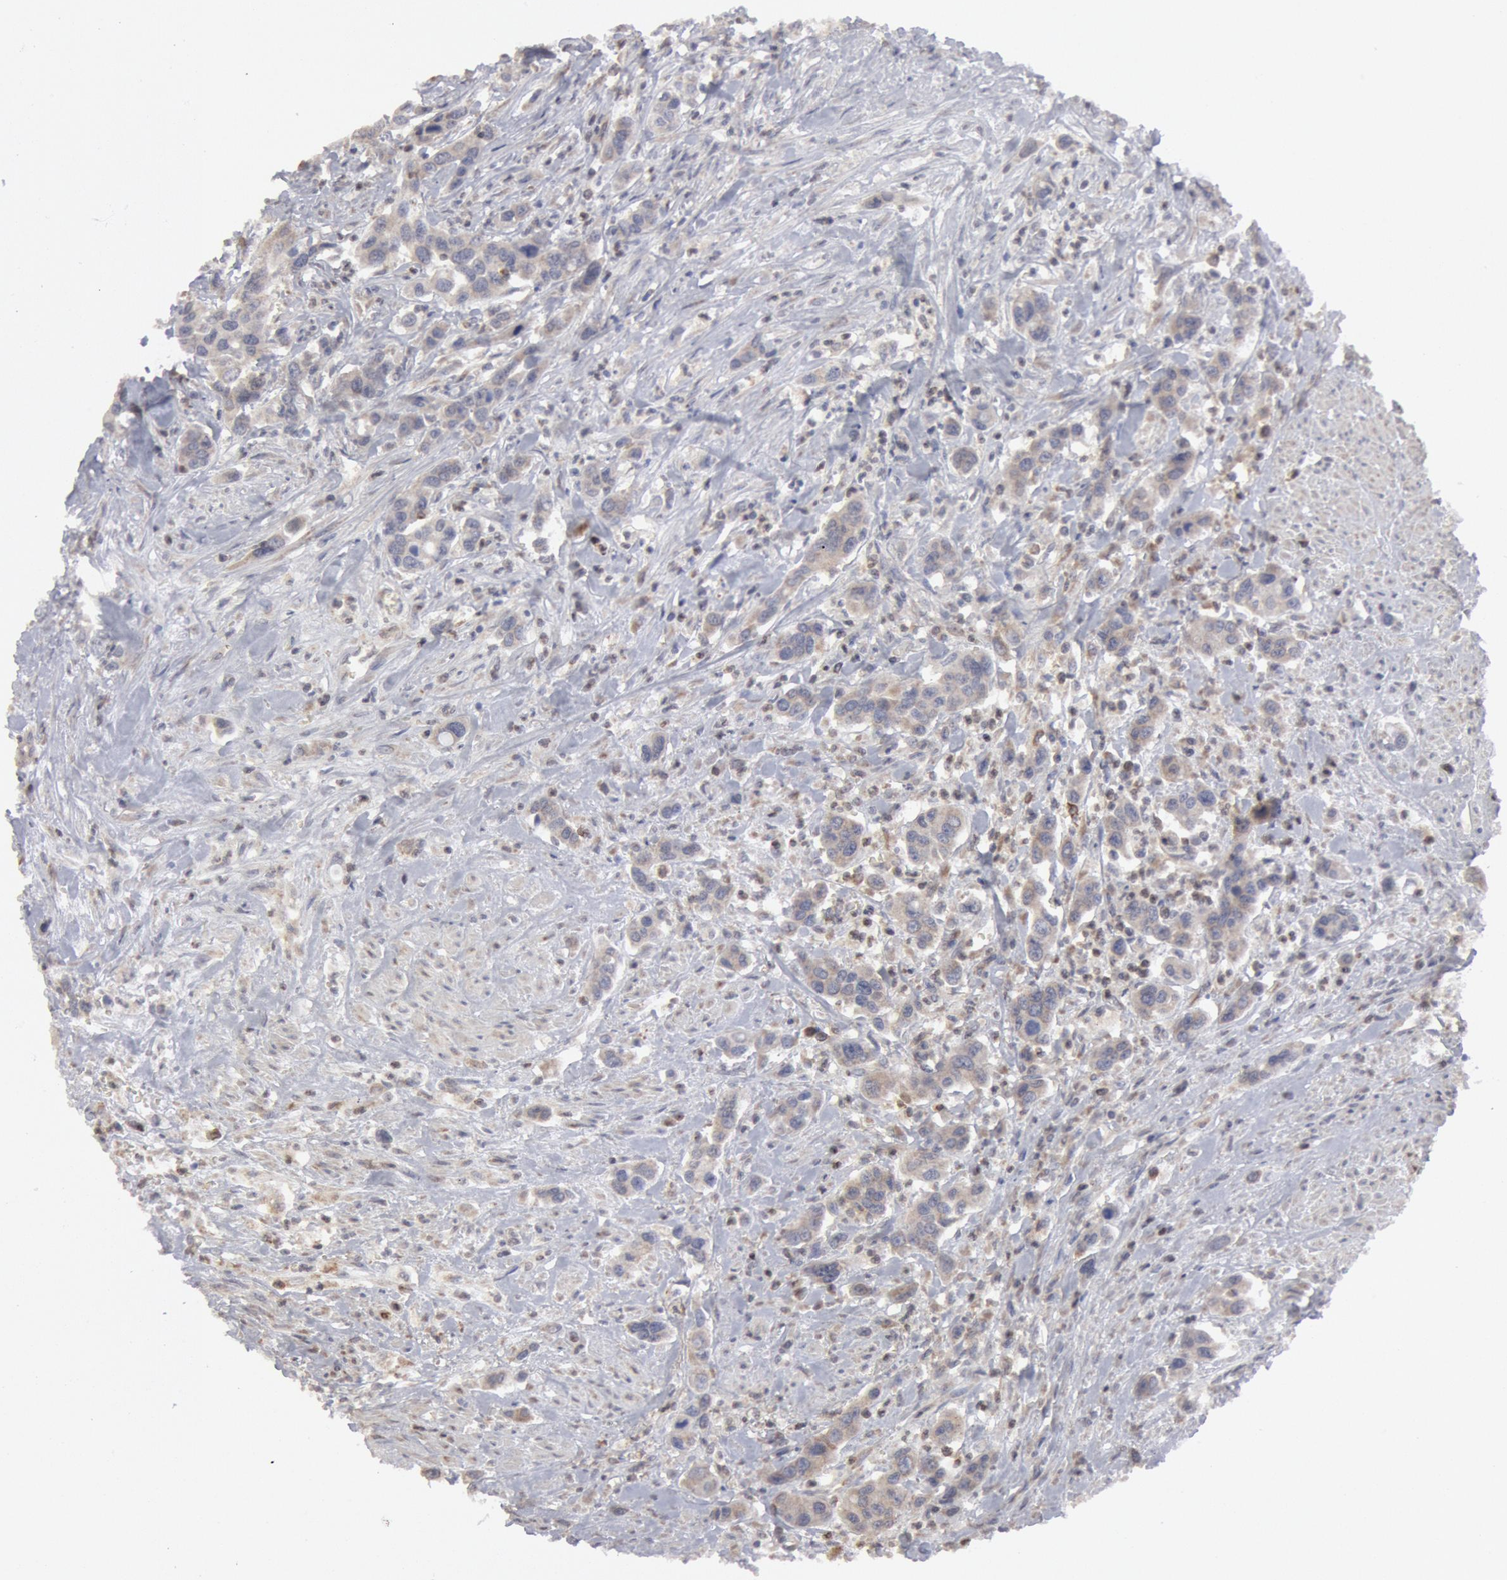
{"staining": {"intensity": "negative", "quantity": "none", "location": "none"}, "tissue": "urothelial cancer", "cell_type": "Tumor cells", "image_type": "cancer", "snomed": [{"axis": "morphology", "description": "Urothelial carcinoma, High grade"}, {"axis": "topography", "description": "Urinary bladder"}], "caption": "Urothelial cancer was stained to show a protein in brown. There is no significant positivity in tumor cells.", "gene": "OSBPL8", "patient": {"sex": "male", "age": 86}}